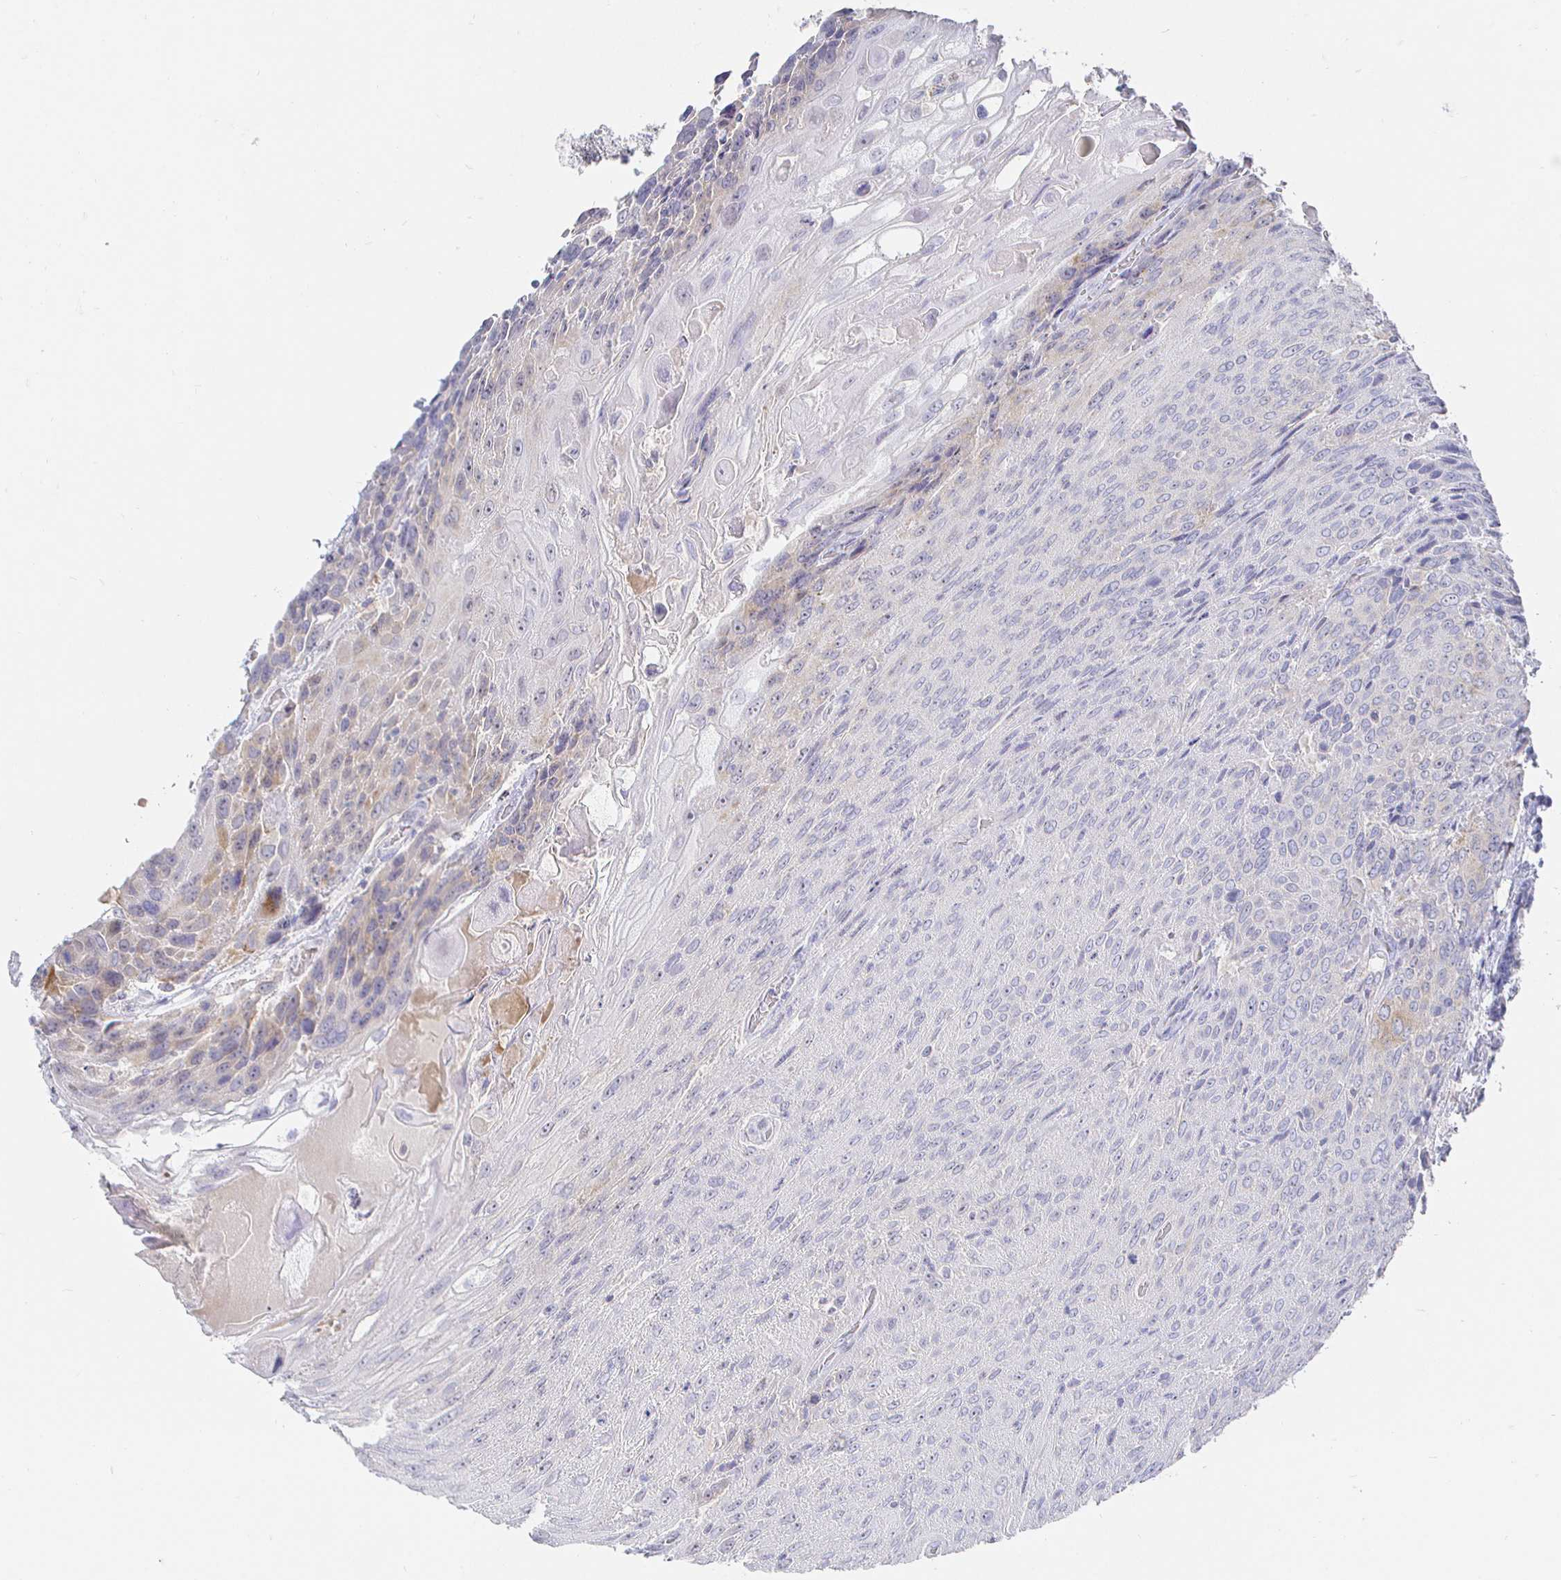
{"staining": {"intensity": "negative", "quantity": "none", "location": "none"}, "tissue": "urothelial cancer", "cell_type": "Tumor cells", "image_type": "cancer", "snomed": [{"axis": "morphology", "description": "Urothelial carcinoma, High grade"}, {"axis": "topography", "description": "Urinary bladder"}], "caption": "Tumor cells show no significant expression in high-grade urothelial carcinoma.", "gene": "LRRC23", "patient": {"sex": "female", "age": 70}}